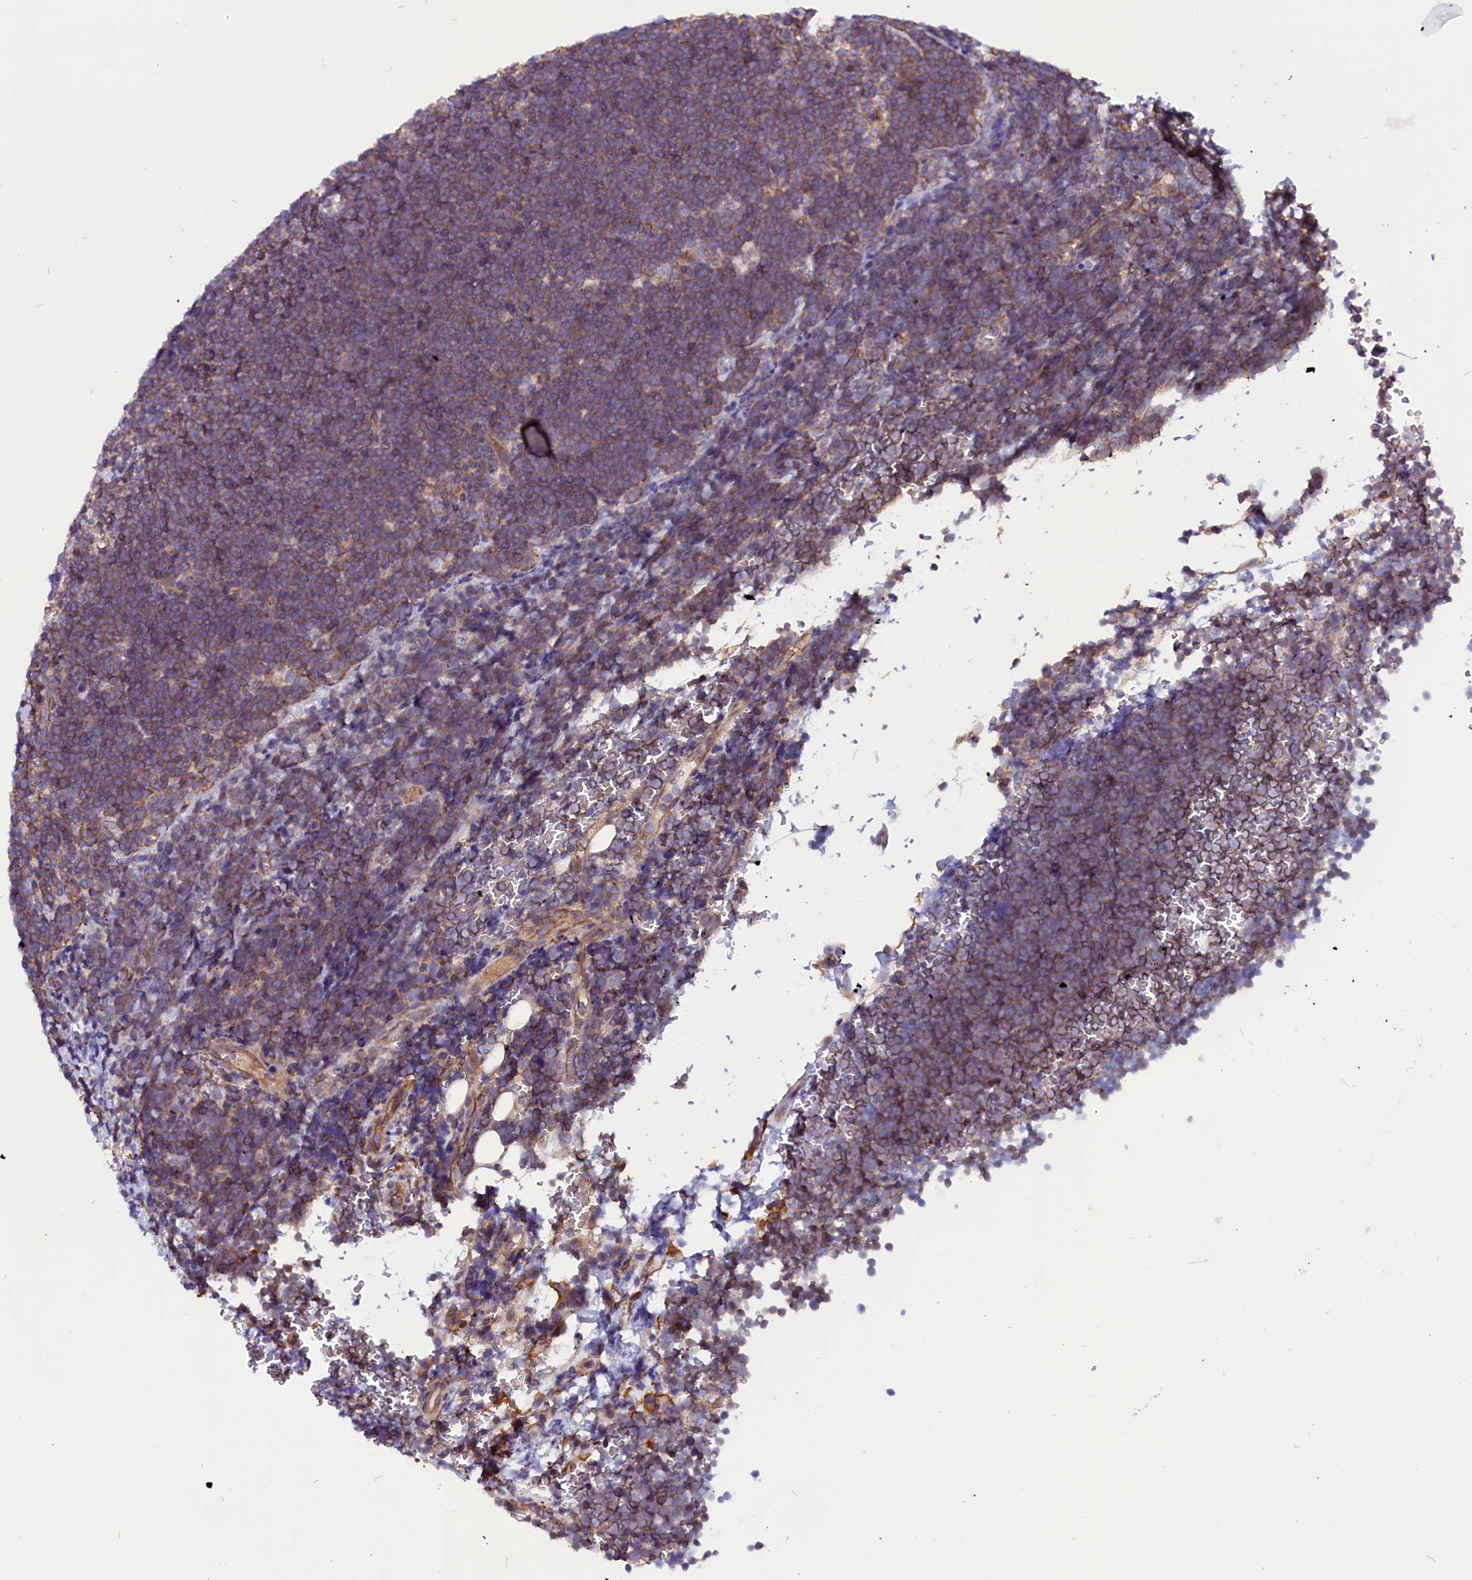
{"staining": {"intensity": "negative", "quantity": "none", "location": "none"}, "tissue": "lymphoma", "cell_type": "Tumor cells", "image_type": "cancer", "snomed": [{"axis": "morphology", "description": "Malignant lymphoma, non-Hodgkin's type, High grade"}, {"axis": "topography", "description": "Lymph node"}], "caption": "IHC histopathology image of human lymphoma stained for a protein (brown), which shows no staining in tumor cells. (DAB (3,3'-diaminobenzidine) immunohistochemistry with hematoxylin counter stain).", "gene": "ZNF749", "patient": {"sex": "male", "age": 13}}